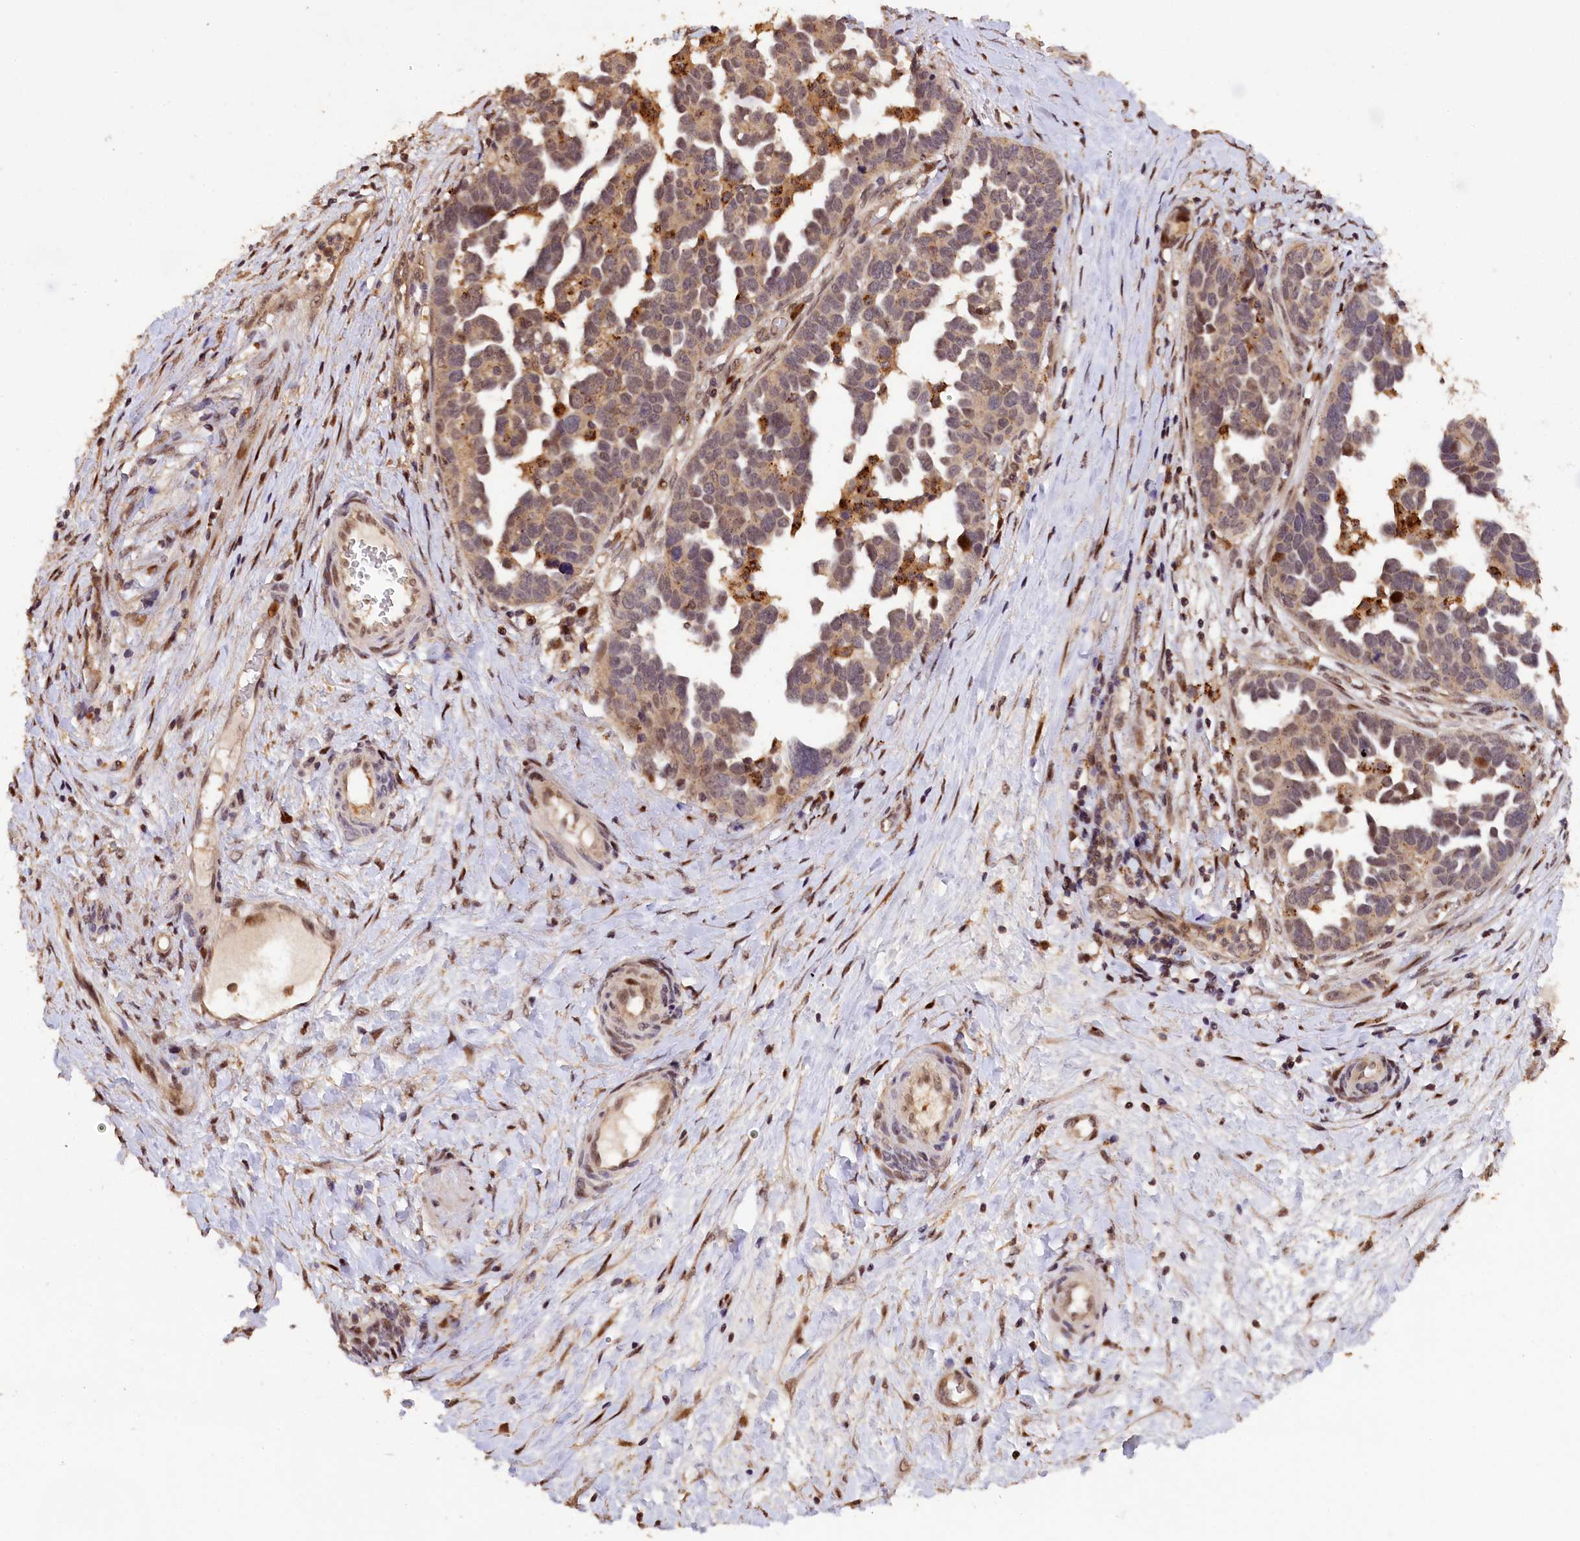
{"staining": {"intensity": "weak", "quantity": ">75%", "location": "cytoplasmic/membranous"}, "tissue": "ovarian cancer", "cell_type": "Tumor cells", "image_type": "cancer", "snomed": [{"axis": "morphology", "description": "Cystadenocarcinoma, serous, NOS"}, {"axis": "topography", "description": "Ovary"}], "caption": "Brown immunohistochemical staining in human ovarian cancer (serous cystadenocarcinoma) shows weak cytoplasmic/membranous positivity in about >75% of tumor cells.", "gene": "PHAF1", "patient": {"sex": "female", "age": 54}}